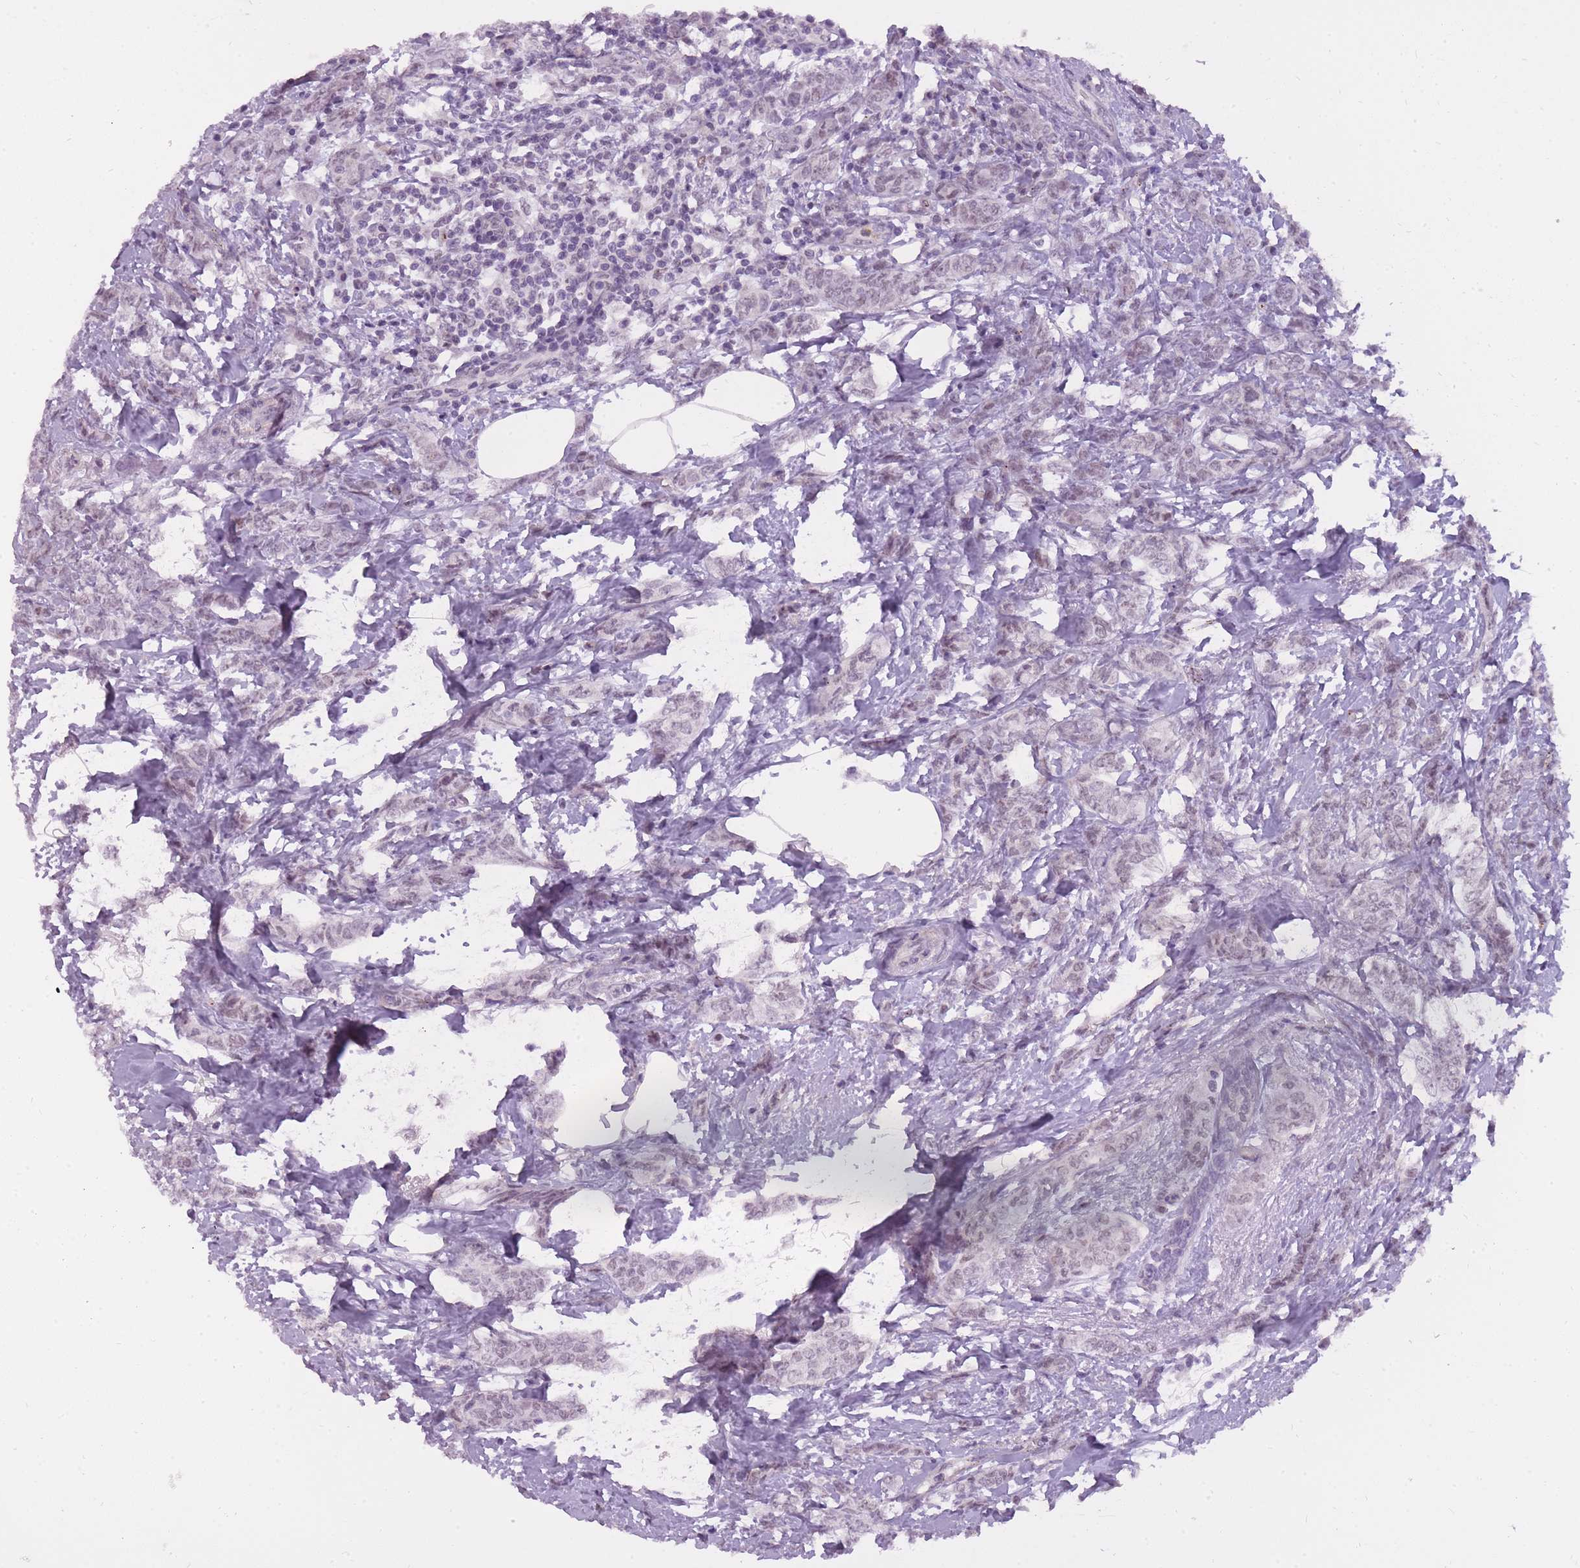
{"staining": {"intensity": "weak", "quantity": "25%-75%", "location": "nuclear"}, "tissue": "breast cancer", "cell_type": "Tumor cells", "image_type": "cancer", "snomed": [{"axis": "morphology", "description": "Duct carcinoma"}, {"axis": "topography", "description": "Breast"}], "caption": "DAB immunohistochemical staining of human breast cancer reveals weak nuclear protein staining in about 25%-75% of tumor cells.", "gene": "TIGD1", "patient": {"sex": "female", "age": 72}}